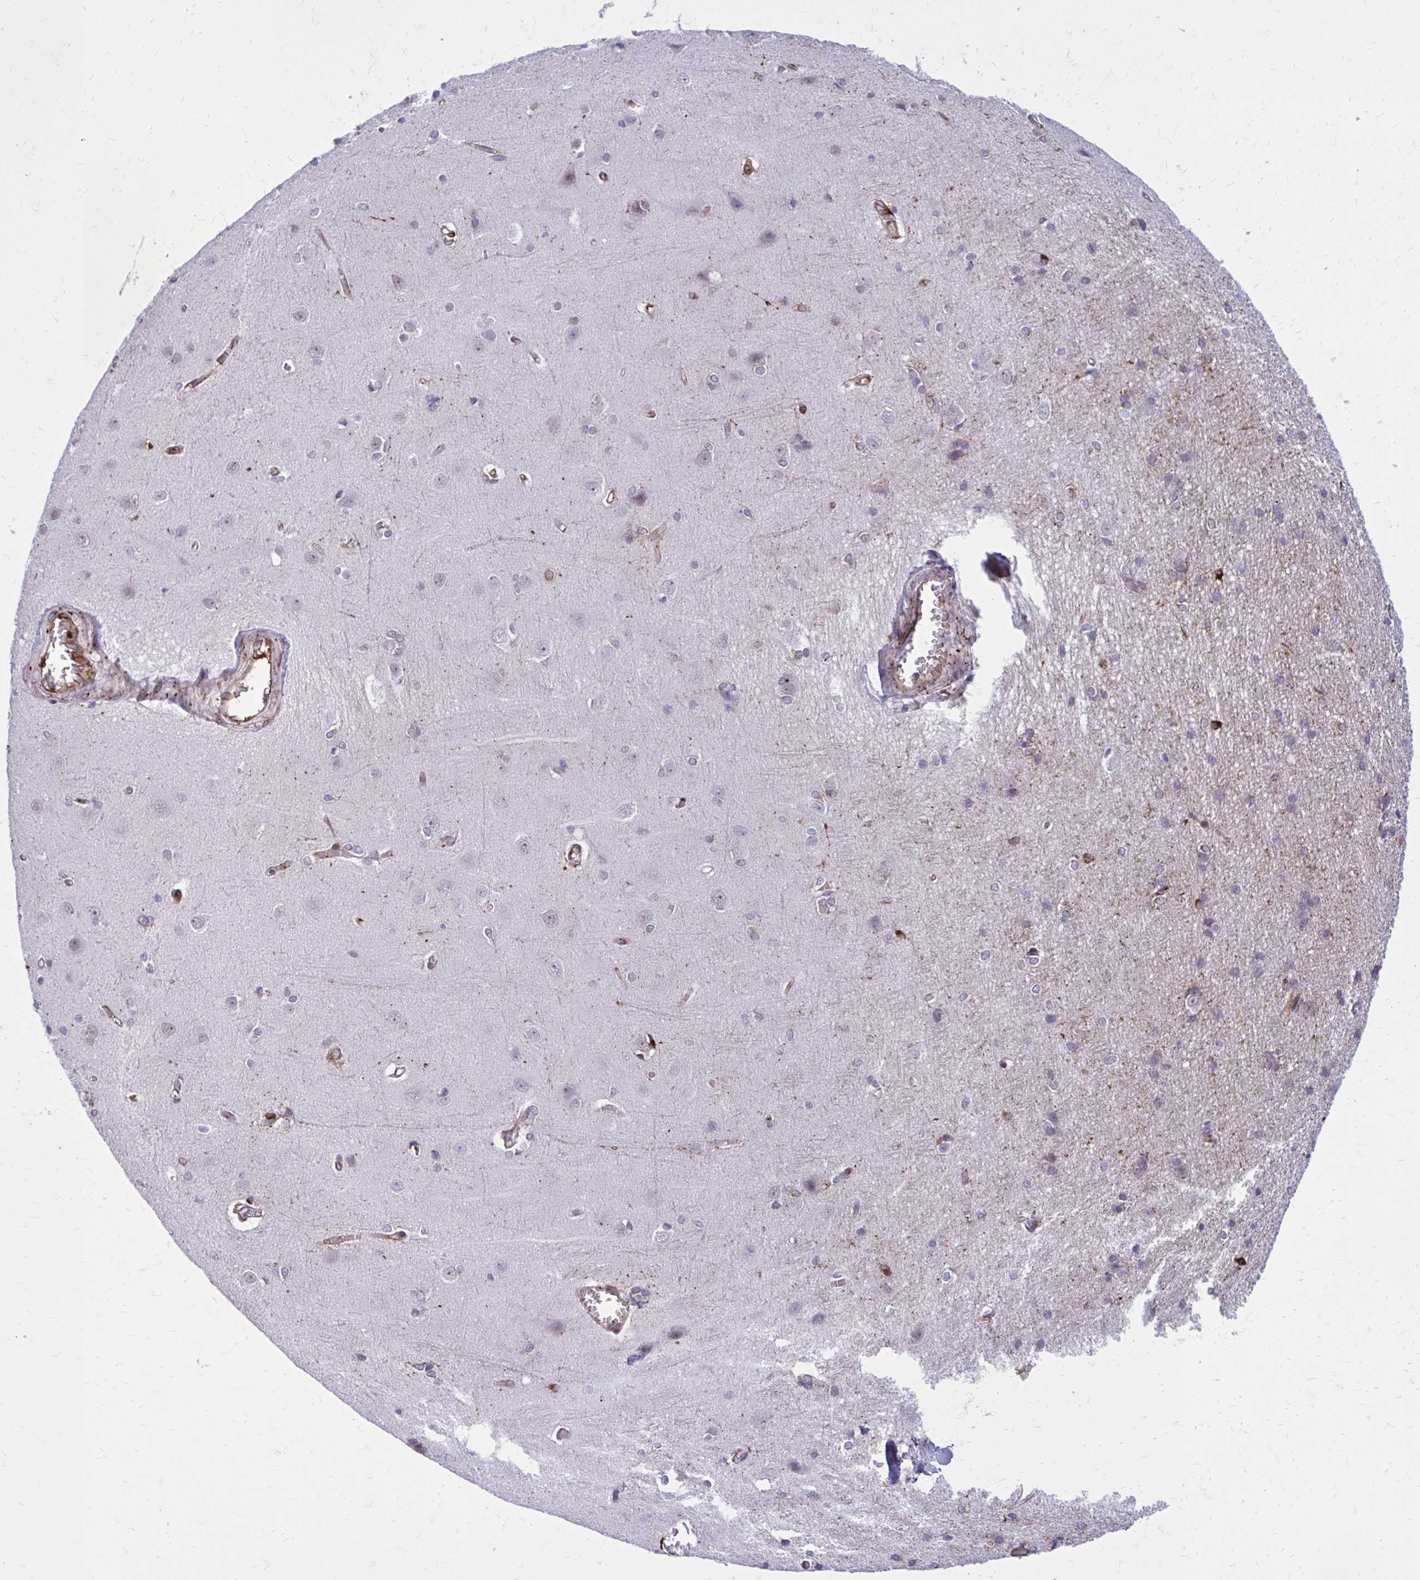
{"staining": {"intensity": "moderate", "quantity": "25%-75%", "location": "cytoplasmic/membranous"}, "tissue": "cerebral cortex", "cell_type": "Endothelial cells", "image_type": "normal", "snomed": [{"axis": "morphology", "description": "Normal tissue, NOS"}, {"axis": "topography", "description": "Cerebral cortex"}], "caption": "Immunohistochemical staining of benign human cerebral cortex shows medium levels of moderate cytoplasmic/membranous expression in about 25%-75% of endothelial cells.", "gene": "BEND5", "patient": {"sex": "male", "age": 37}}